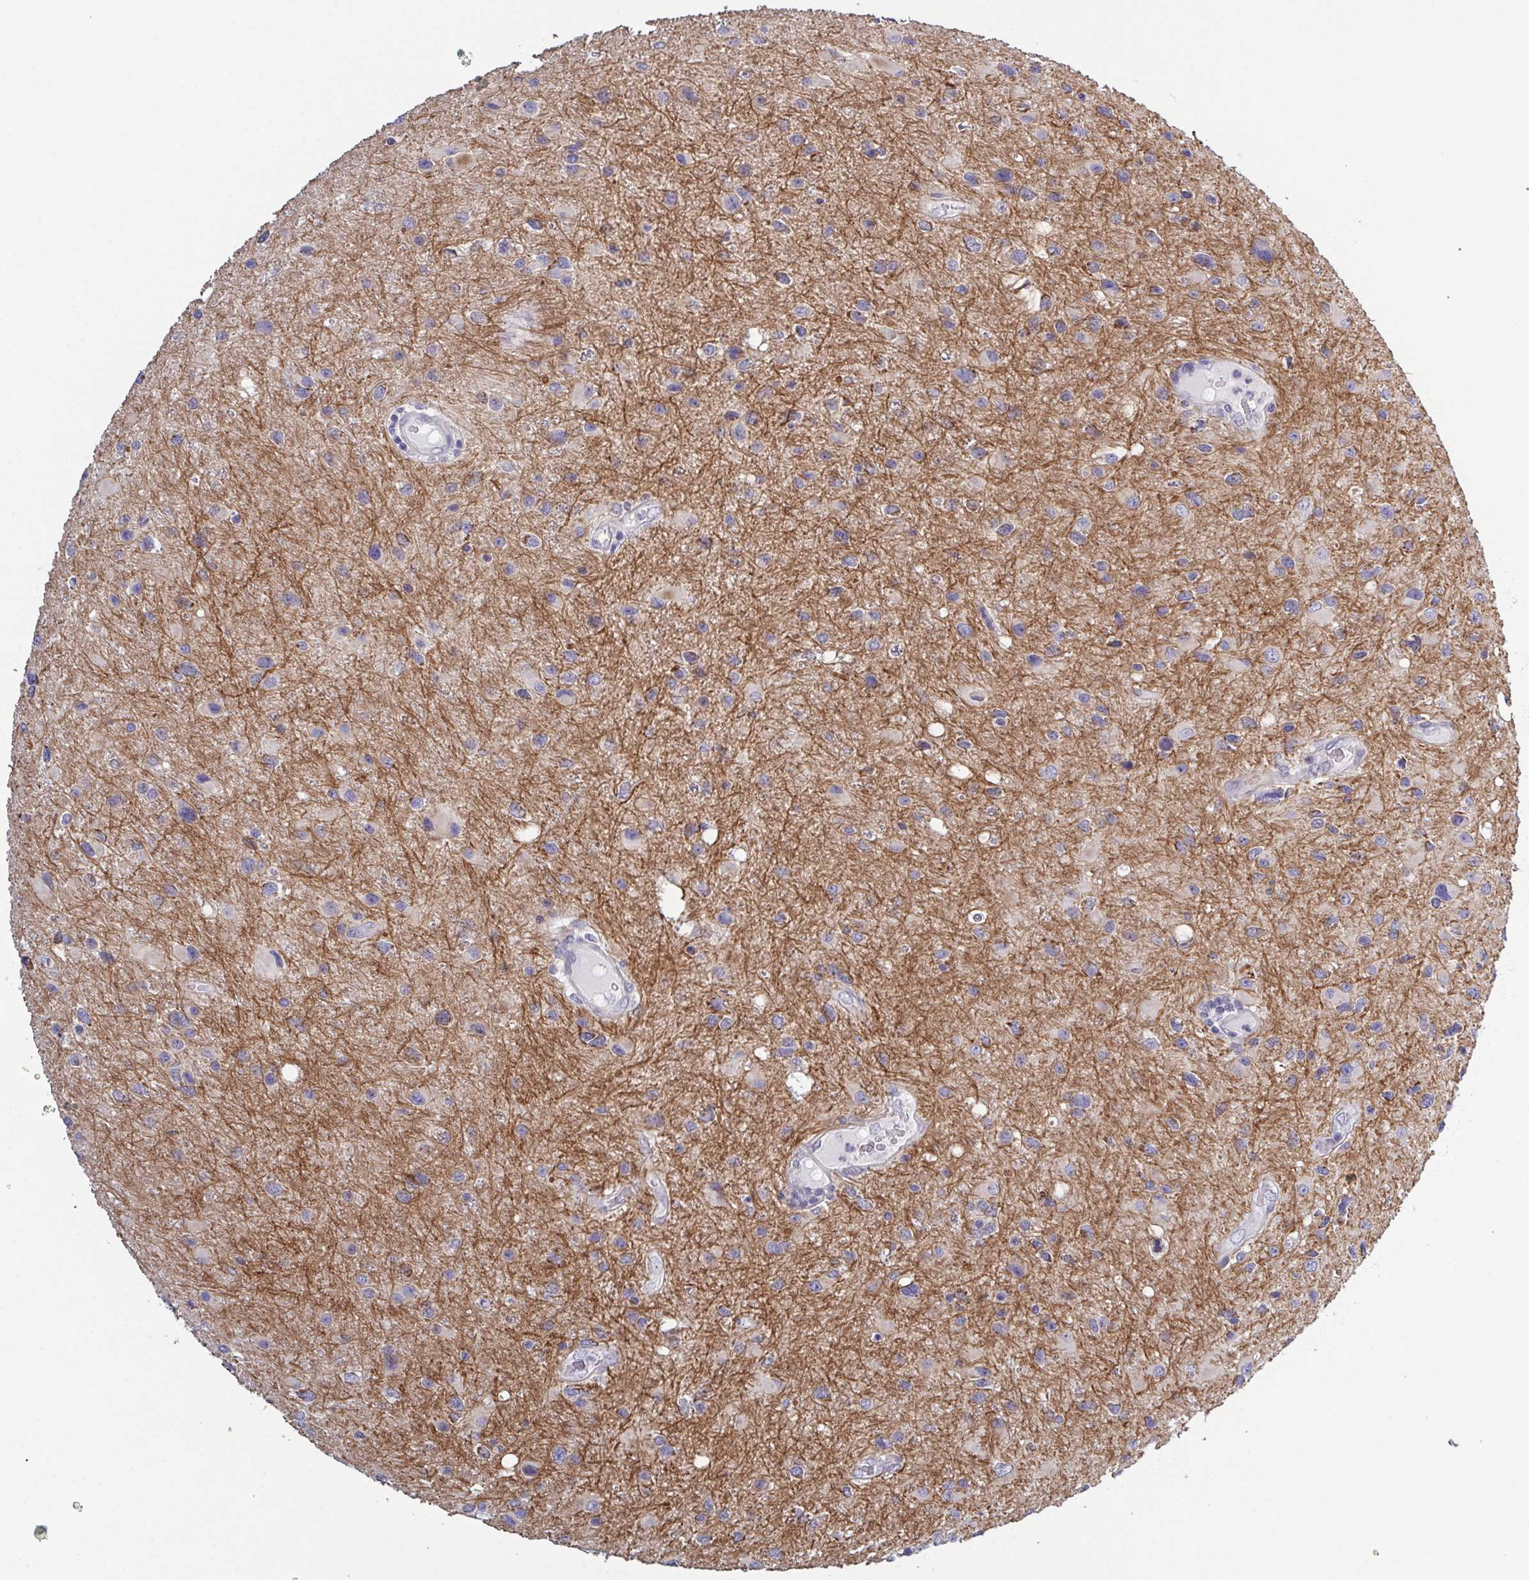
{"staining": {"intensity": "negative", "quantity": "none", "location": "none"}, "tissue": "glioma", "cell_type": "Tumor cells", "image_type": "cancer", "snomed": [{"axis": "morphology", "description": "Glioma, malignant, Low grade"}, {"axis": "topography", "description": "Brain"}], "caption": "Immunohistochemistry (IHC) image of human glioma stained for a protein (brown), which demonstrates no staining in tumor cells.", "gene": "GLDC", "patient": {"sex": "female", "age": 32}}